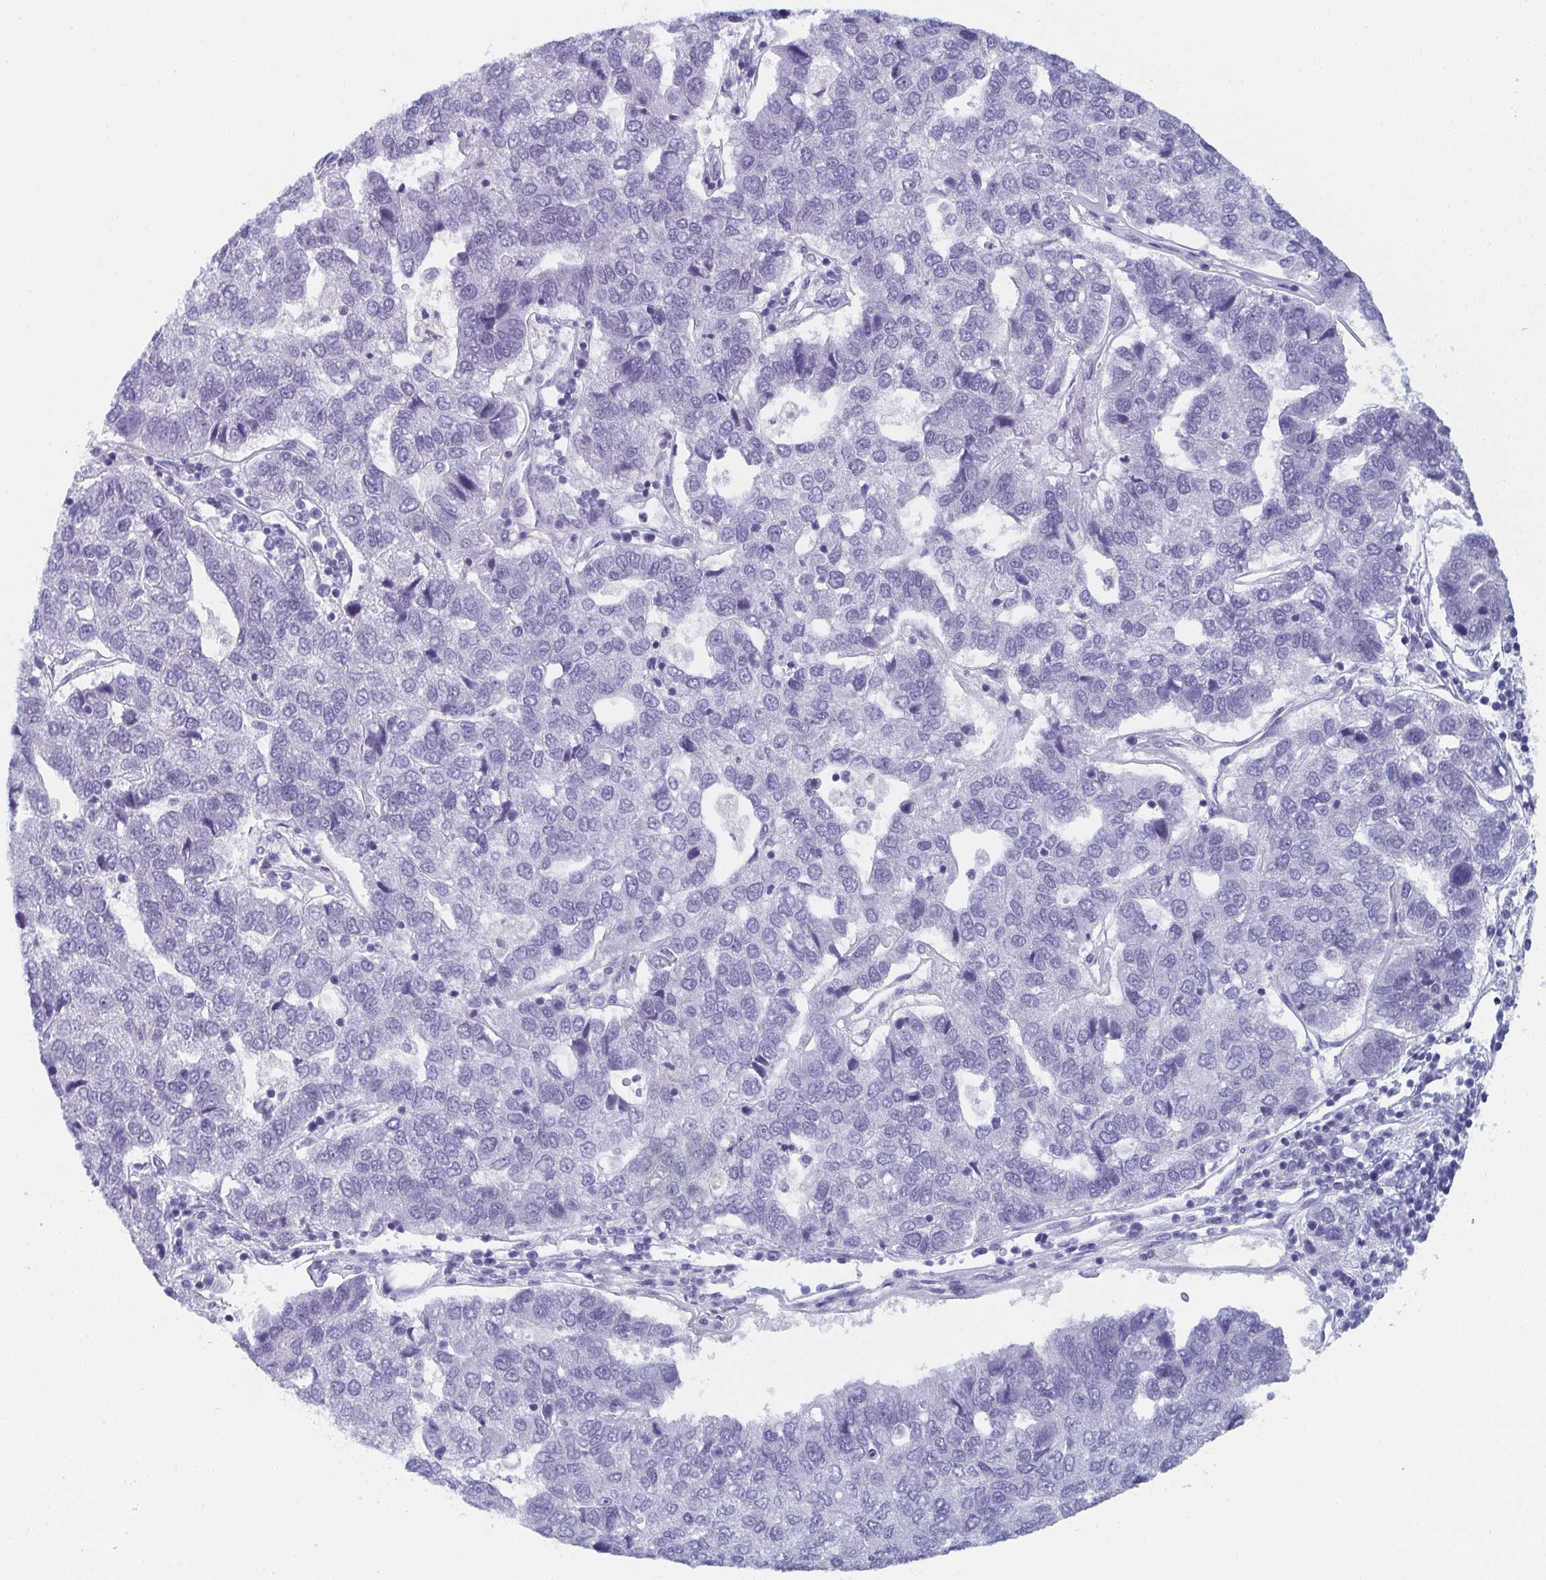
{"staining": {"intensity": "negative", "quantity": "none", "location": "none"}, "tissue": "pancreatic cancer", "cell_type": "Tumor cells", "image_type": "cancer", "snomed": [{"axis": "morphology", "description": "Adenocarcinoma, NOS"}, {"axis": "topography", "description": "Pancreas"}], "caption": "Pancreatic cancer was stained to show a protein in brown. There is no significant staining in tumor cells.", "gene": "DYDC2", "patient": {"sex": "female", "age": 61}}